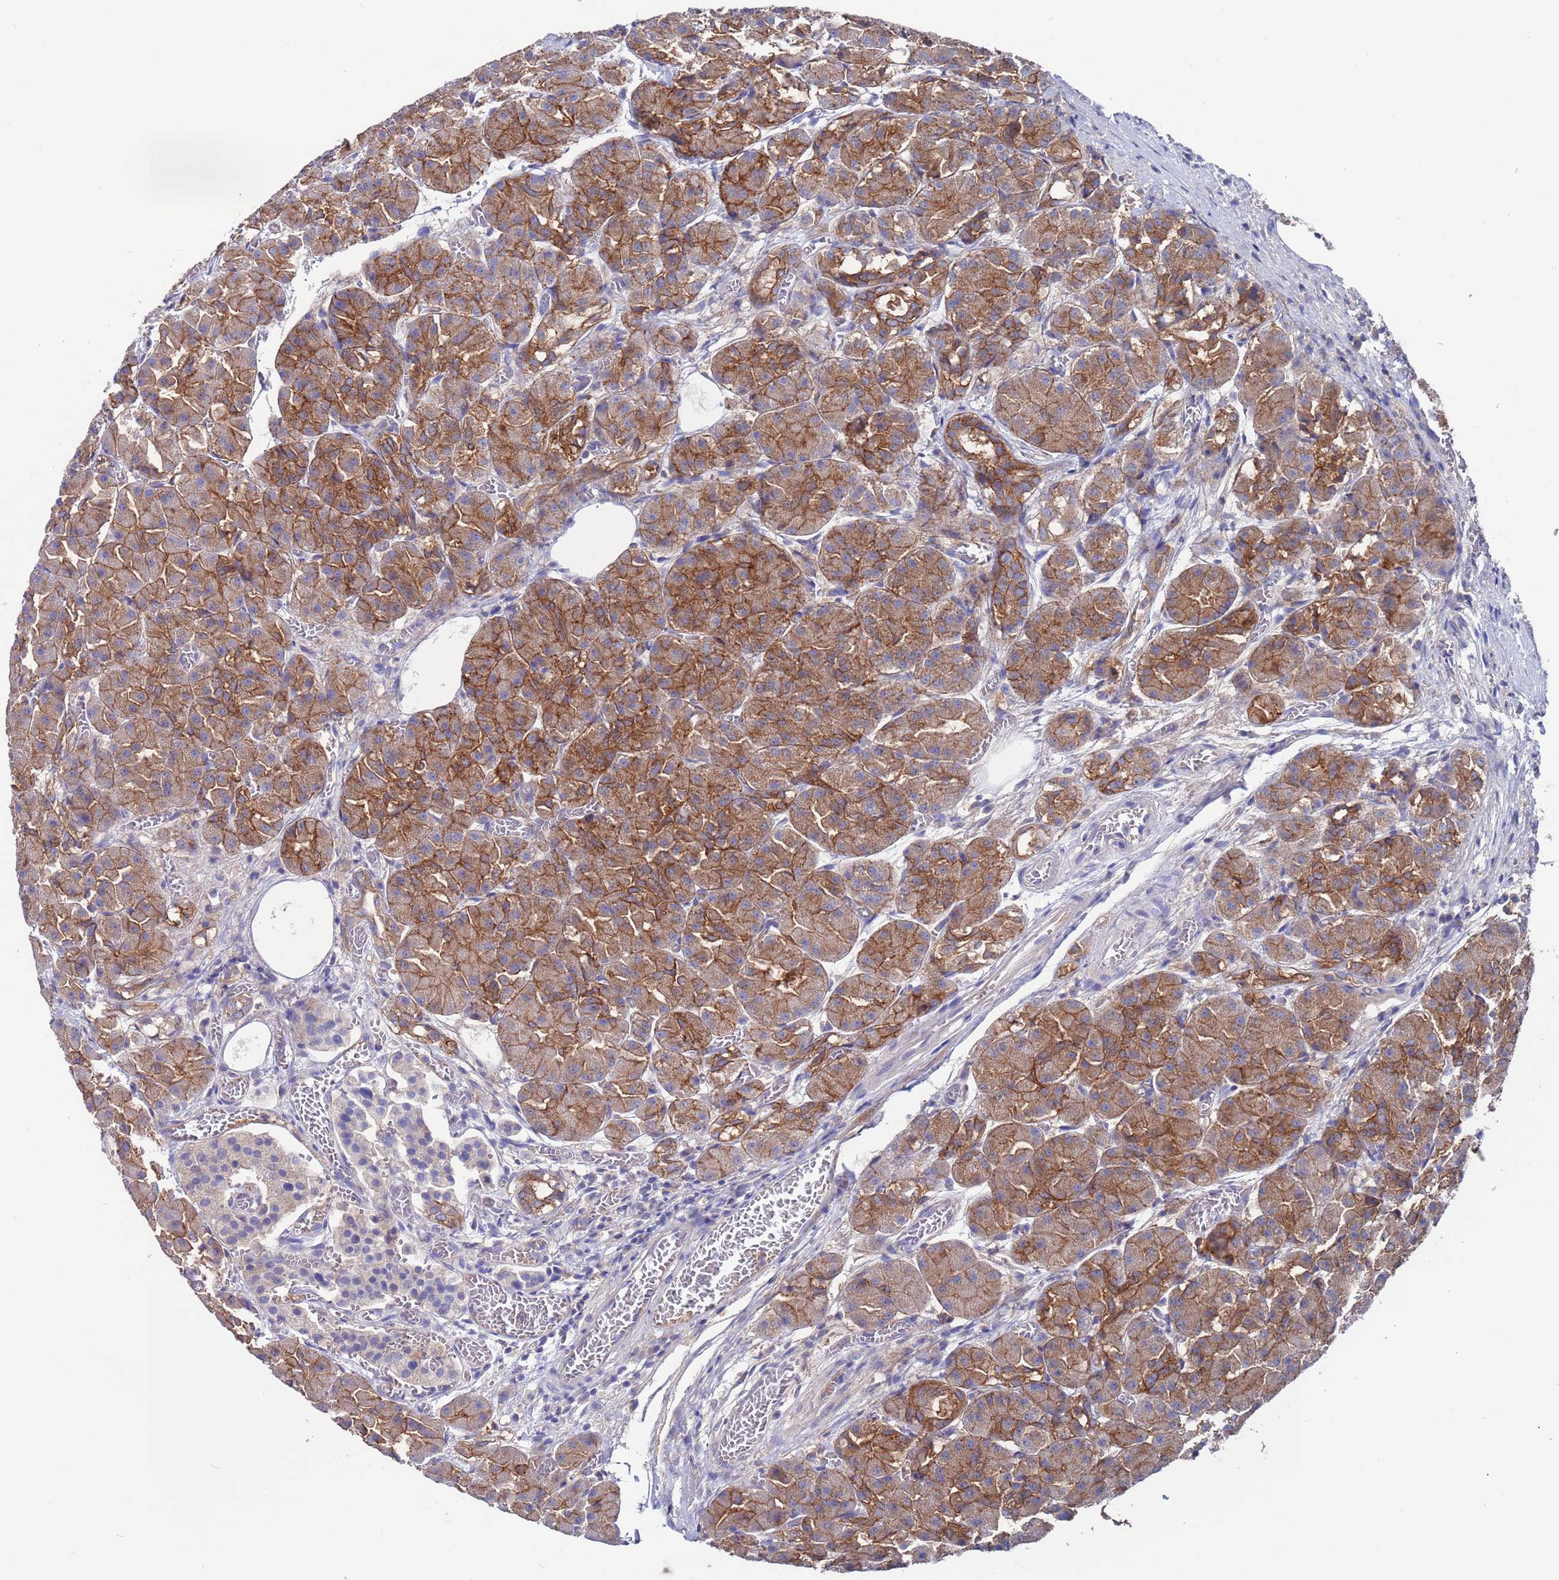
{"staining": {"intensity": "moderate", "quantity": ">75%", "location": "cytoplasmic/membranous"}, "tissue": "pancreas", "cell_type": "Exocrine glandular cells", "image_type": "normal", "snomed": [{"axis": "morphology", "description": "Normal tissue, NOS"}, {"axis": "topography", "description": "Pancreas"}], "caption": "Exocrine glandular cells demonstrate moderate cytoplasmic/membranous positivity in approximately >75% of cells in benign pancreas.", "gene": "KRTCAP3", "patient": {"sex": "male", "age": 63}}